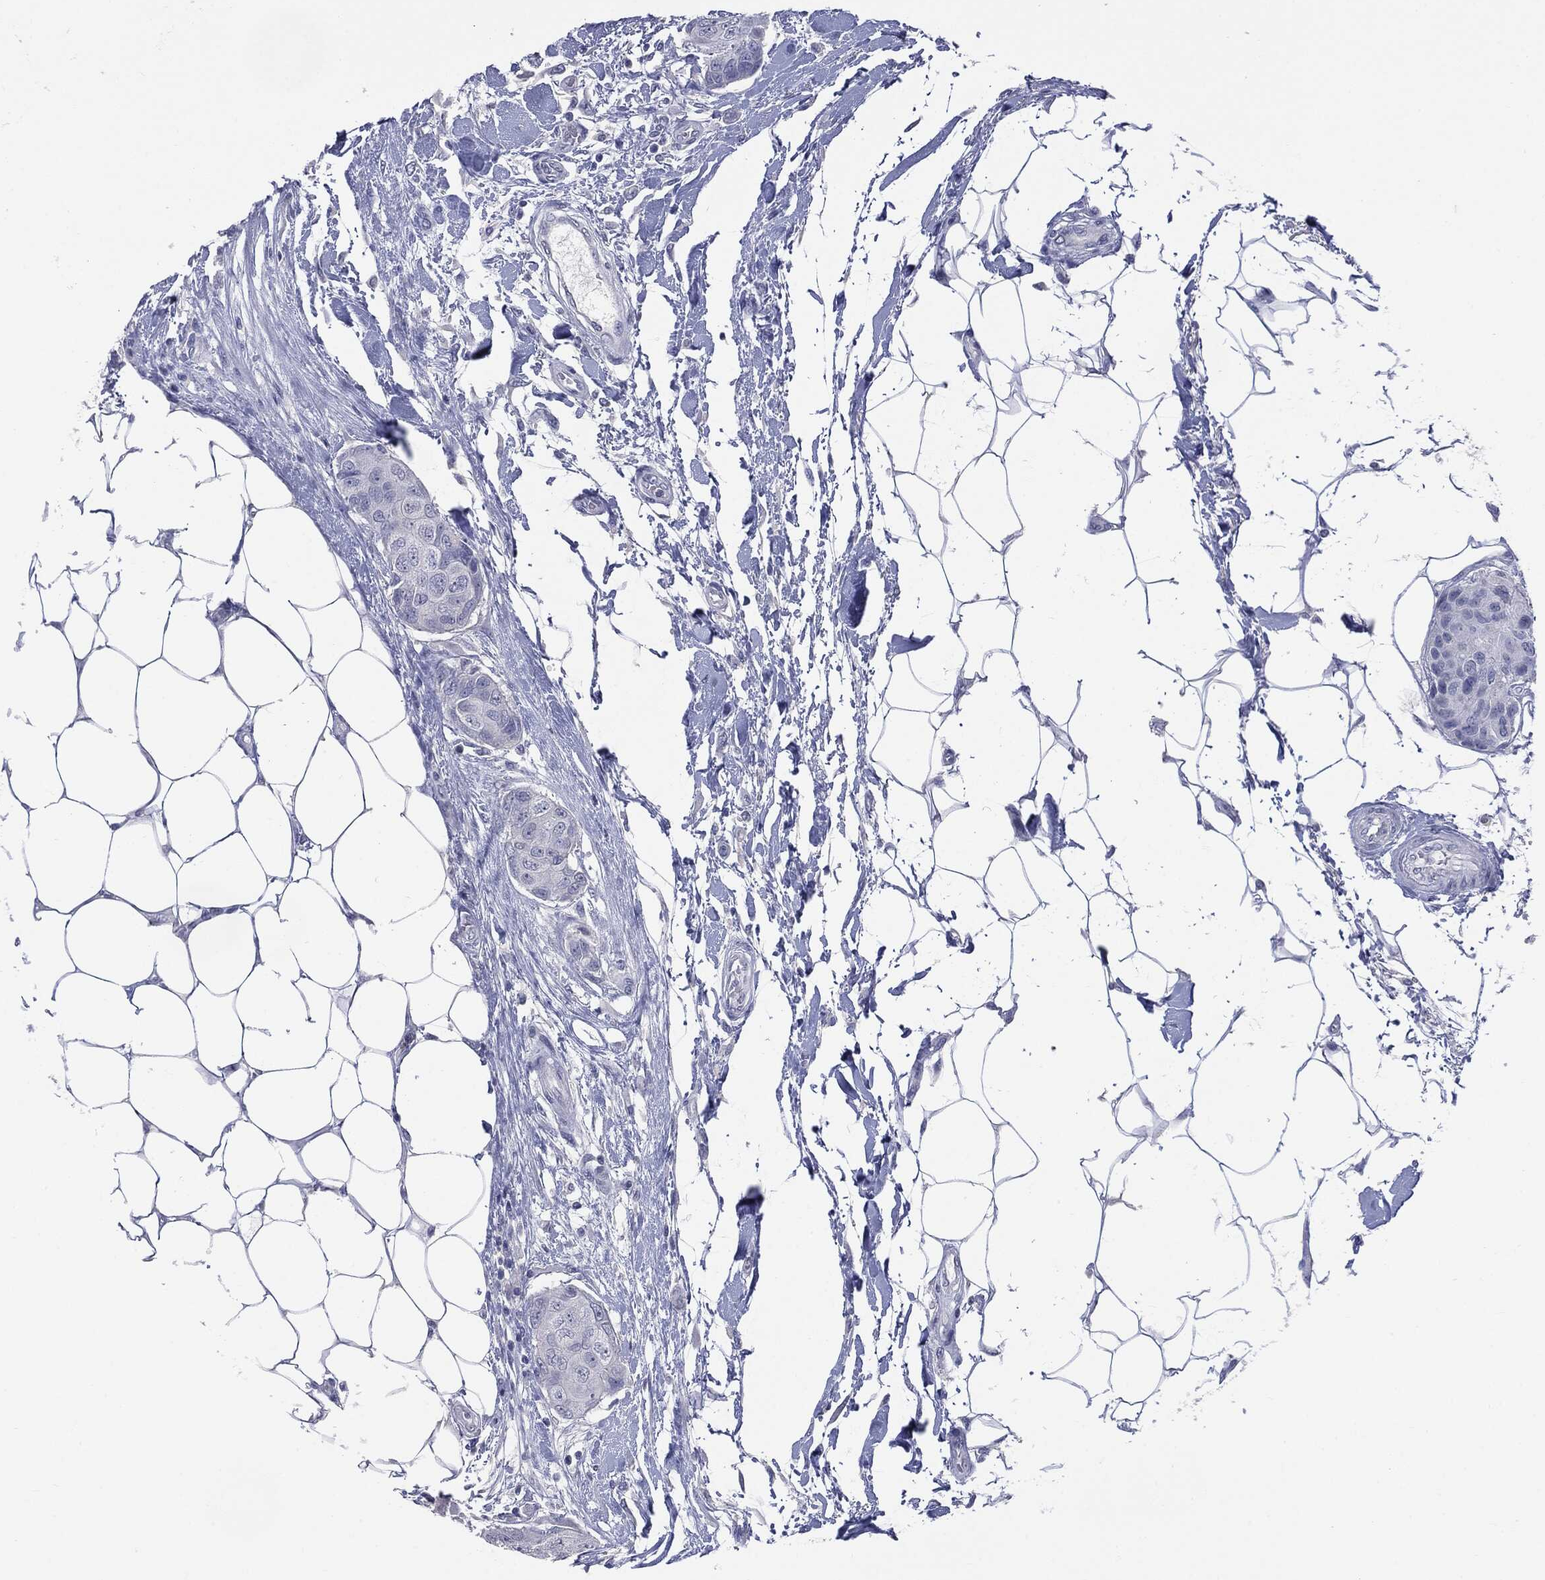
{"staining": {"intensity": "negative", "quantity": "none", "location": "none"}, "tissue": "breast cancer", "cell_type": "Tumor cells", "image_type": "cancer", "snomed": [{"axis": "morphology", "description": "Duct carcinoma"}, {"axis": "topography", "description": "Breast"}, {"axis": "topography", "description": "Lymph node"}], "caption": "Breast cancer was stained to show a protein in brown. There is no significant positivity in tumor cells.", "gene": "TSHB", "patient": {"sex": "female", "age": 80}}